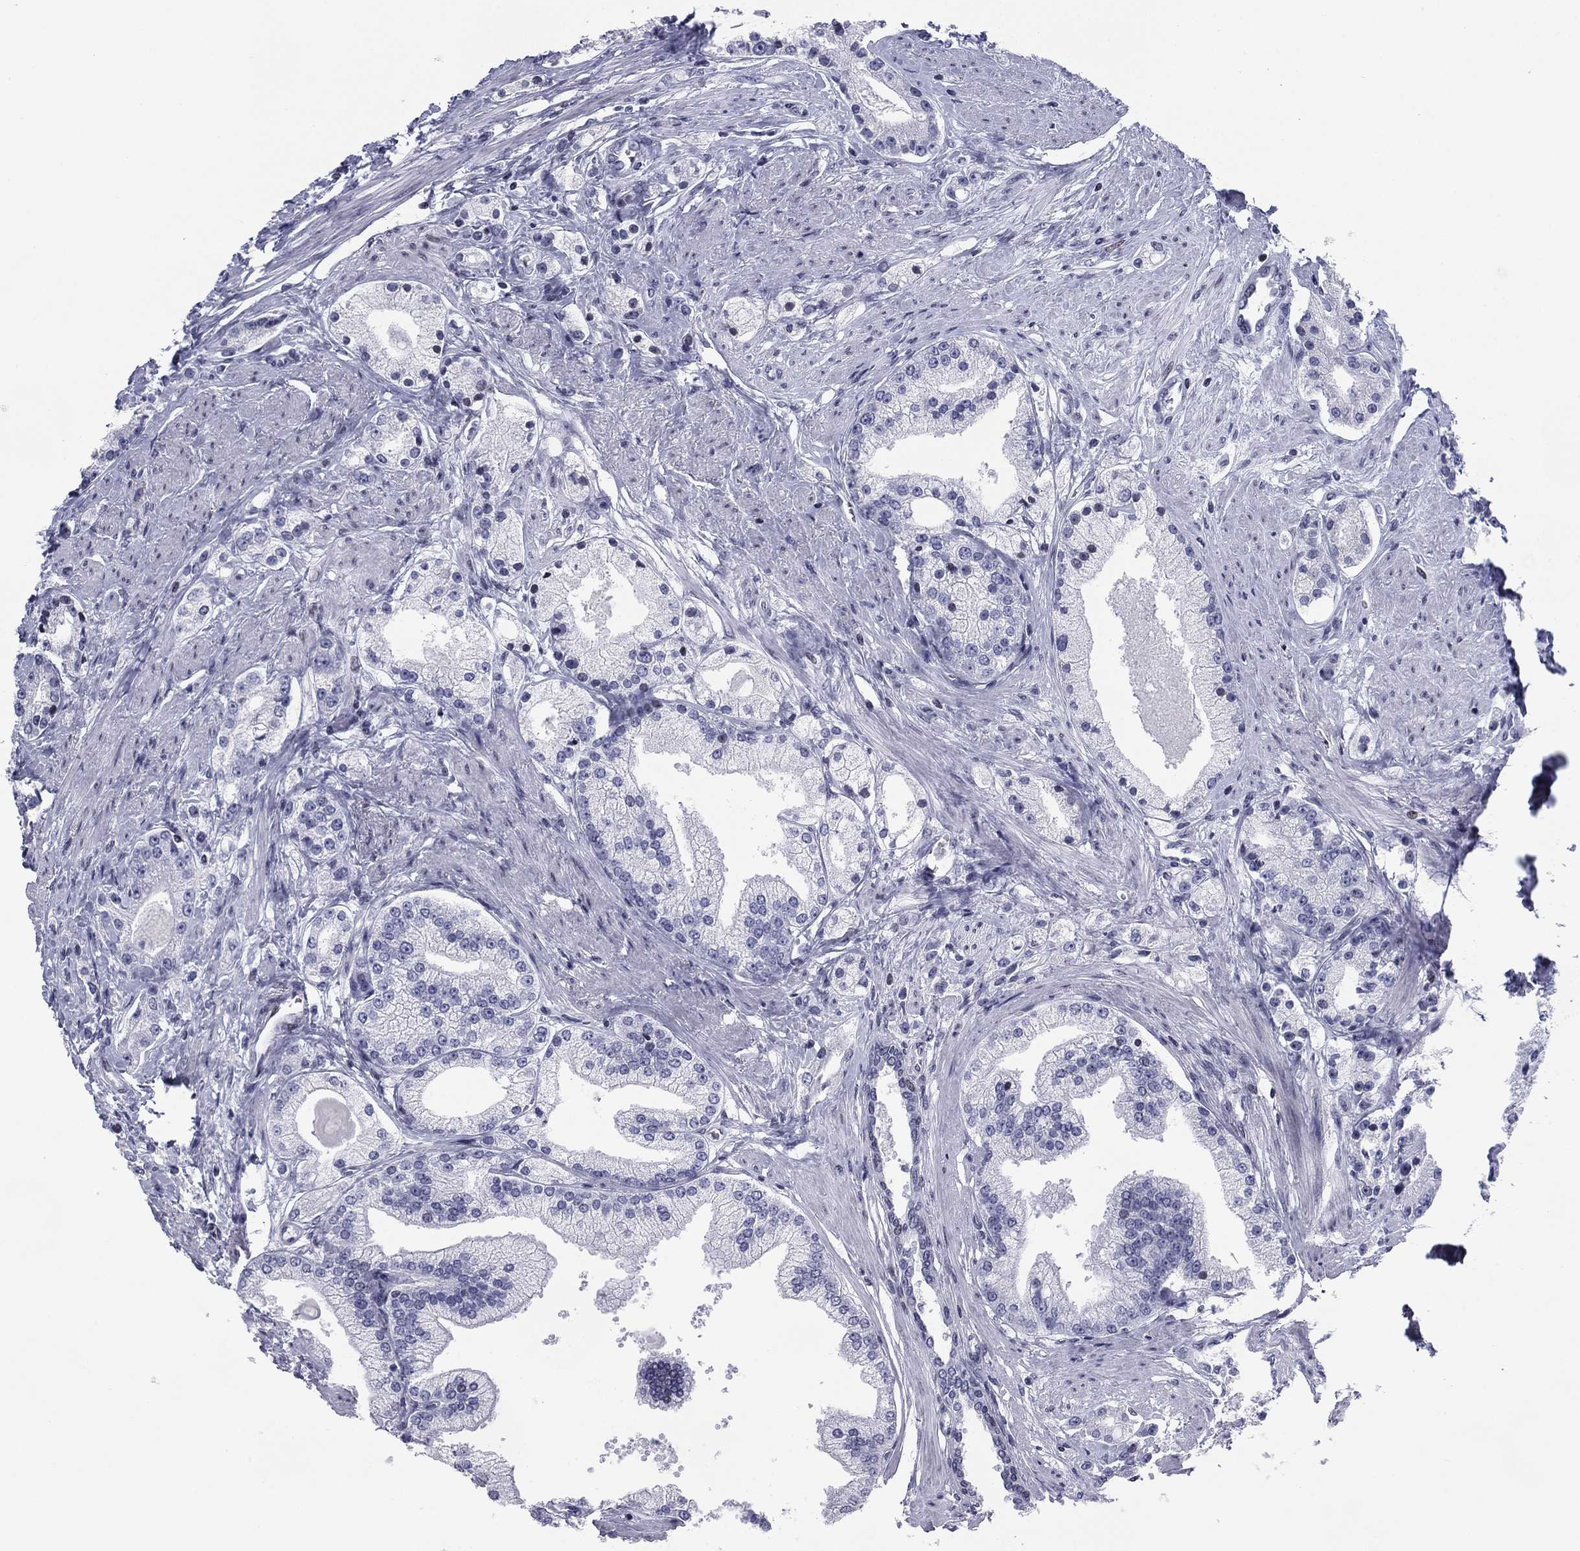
{"staining": {"intensity": "negative", "quantity": "none", "location": "none"}, "tissue": "prostate cancer", "cell_type": "Tumor cells", "image_type": "cancer", "snomed": [{"axis": "morphology", "description": "Adenocarcinoma, NOS"}, {"axis": "topography", "description": "Prostate and seminal vesicle, NOS"}, {"axis": "topography", "description": "Prostate"}], "caption": "This is a histopathology image of IHC staining of prostate cancer (adenocarcinoma), which shows no staining in tumor cells. (Brightfield microscopy of DAB IHC at high magnification).", "gene": "CCDC144A", "patient": {"sex": "male", "age": 67}}